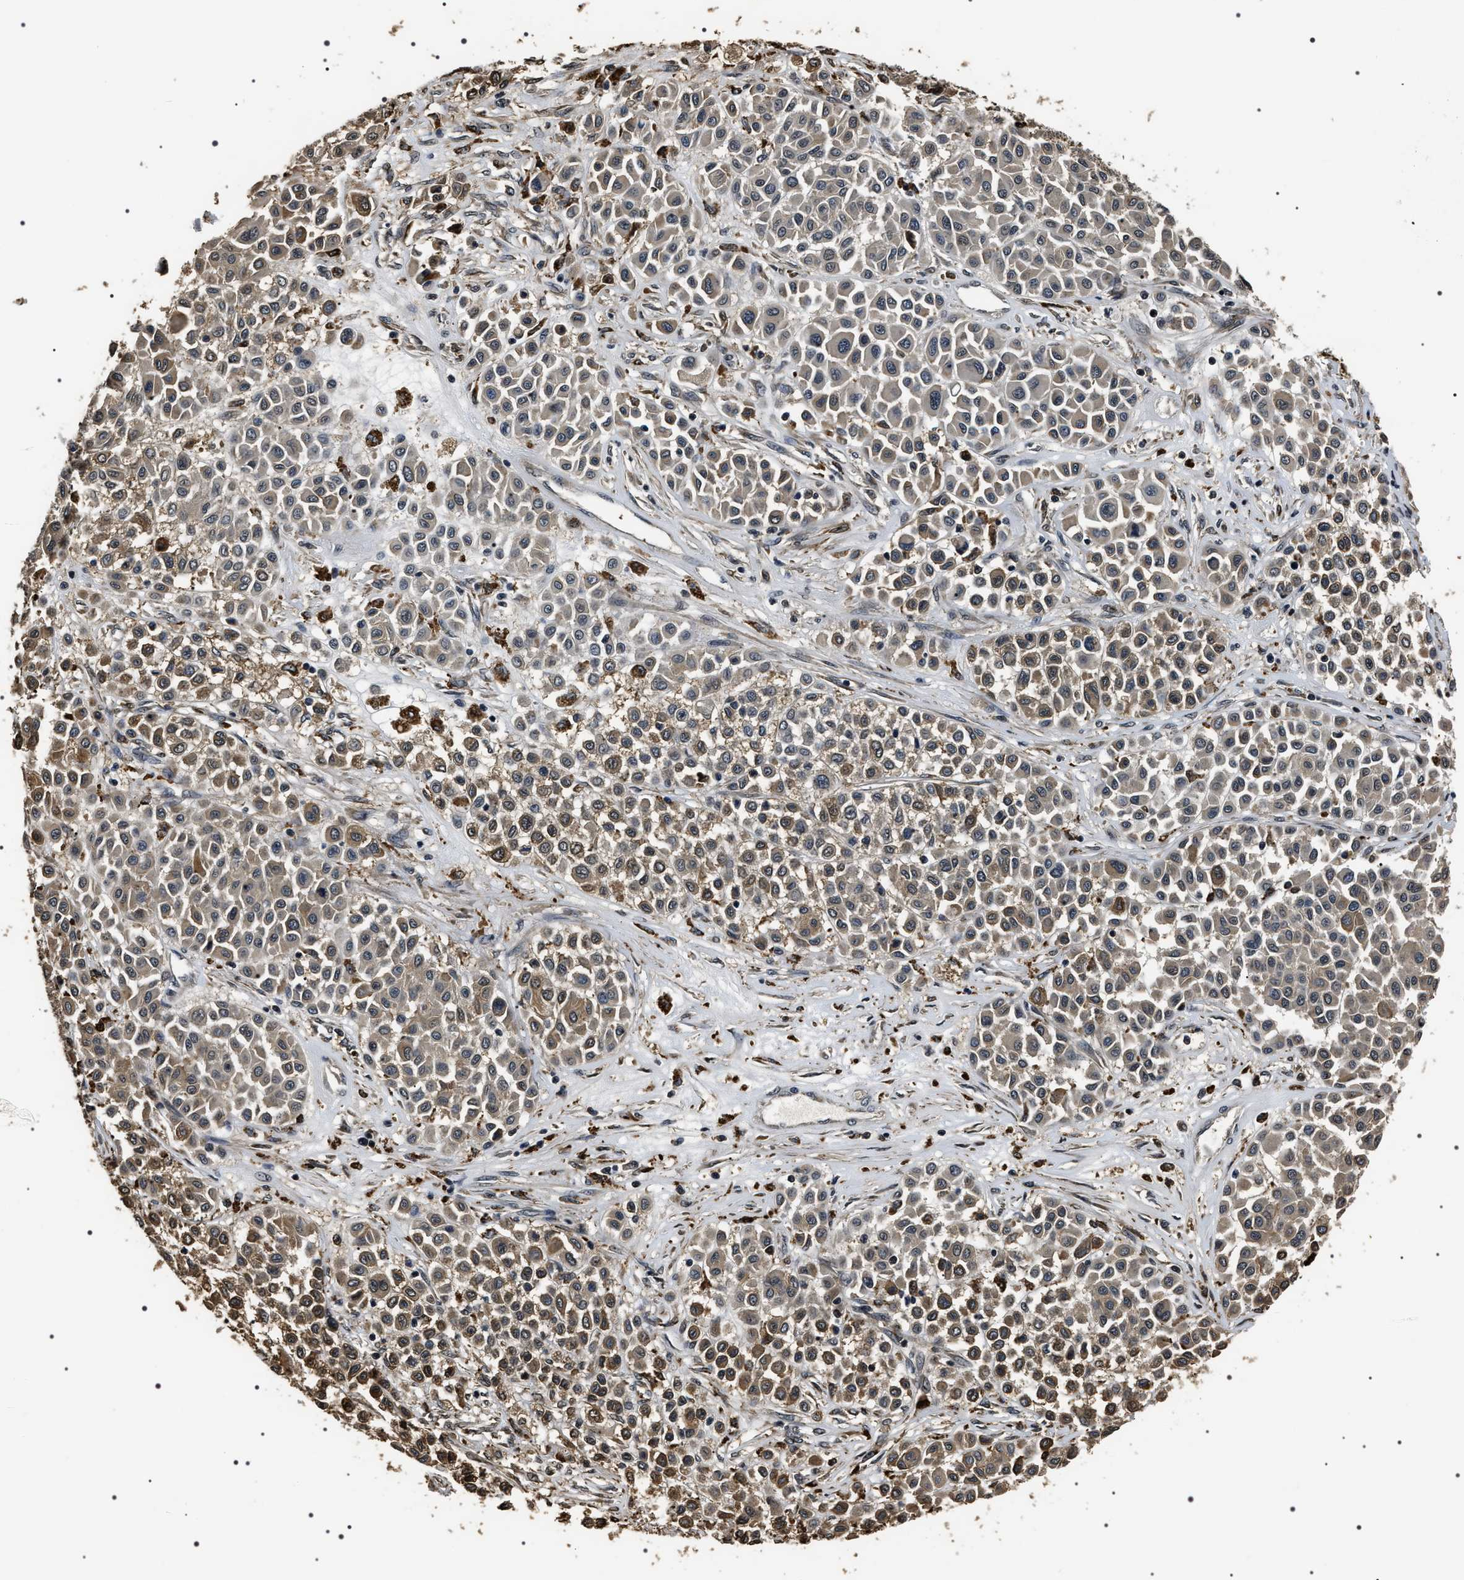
{"staining": {"intensity": "weak", "quantity": "25%-75%", "location": "cytoplasmic/membranous"}, "tissue": "melanoma", "cell_type": "Tumor cells", "image_type": "cancer", "snomed": [{"axis": "morphology", "description": "Malignant melanoma, Metastatic site"}, {"axis": "topography", "description": "Soft tissue"}], "caption": "Brown immunohistochemical staining in malignant melanoma (metastatic site) demonstrates weak cytoplasmic/membranous expression in about 25%-75% of tumor cells. The staining was performed using DAB to visualize the protein expression in brown, while the nuclei were stained in blue with hematoxylin (Magnification: 20x).", "gene": "ARHGAP22", "patient": {"sex": "male", "age": 41}}